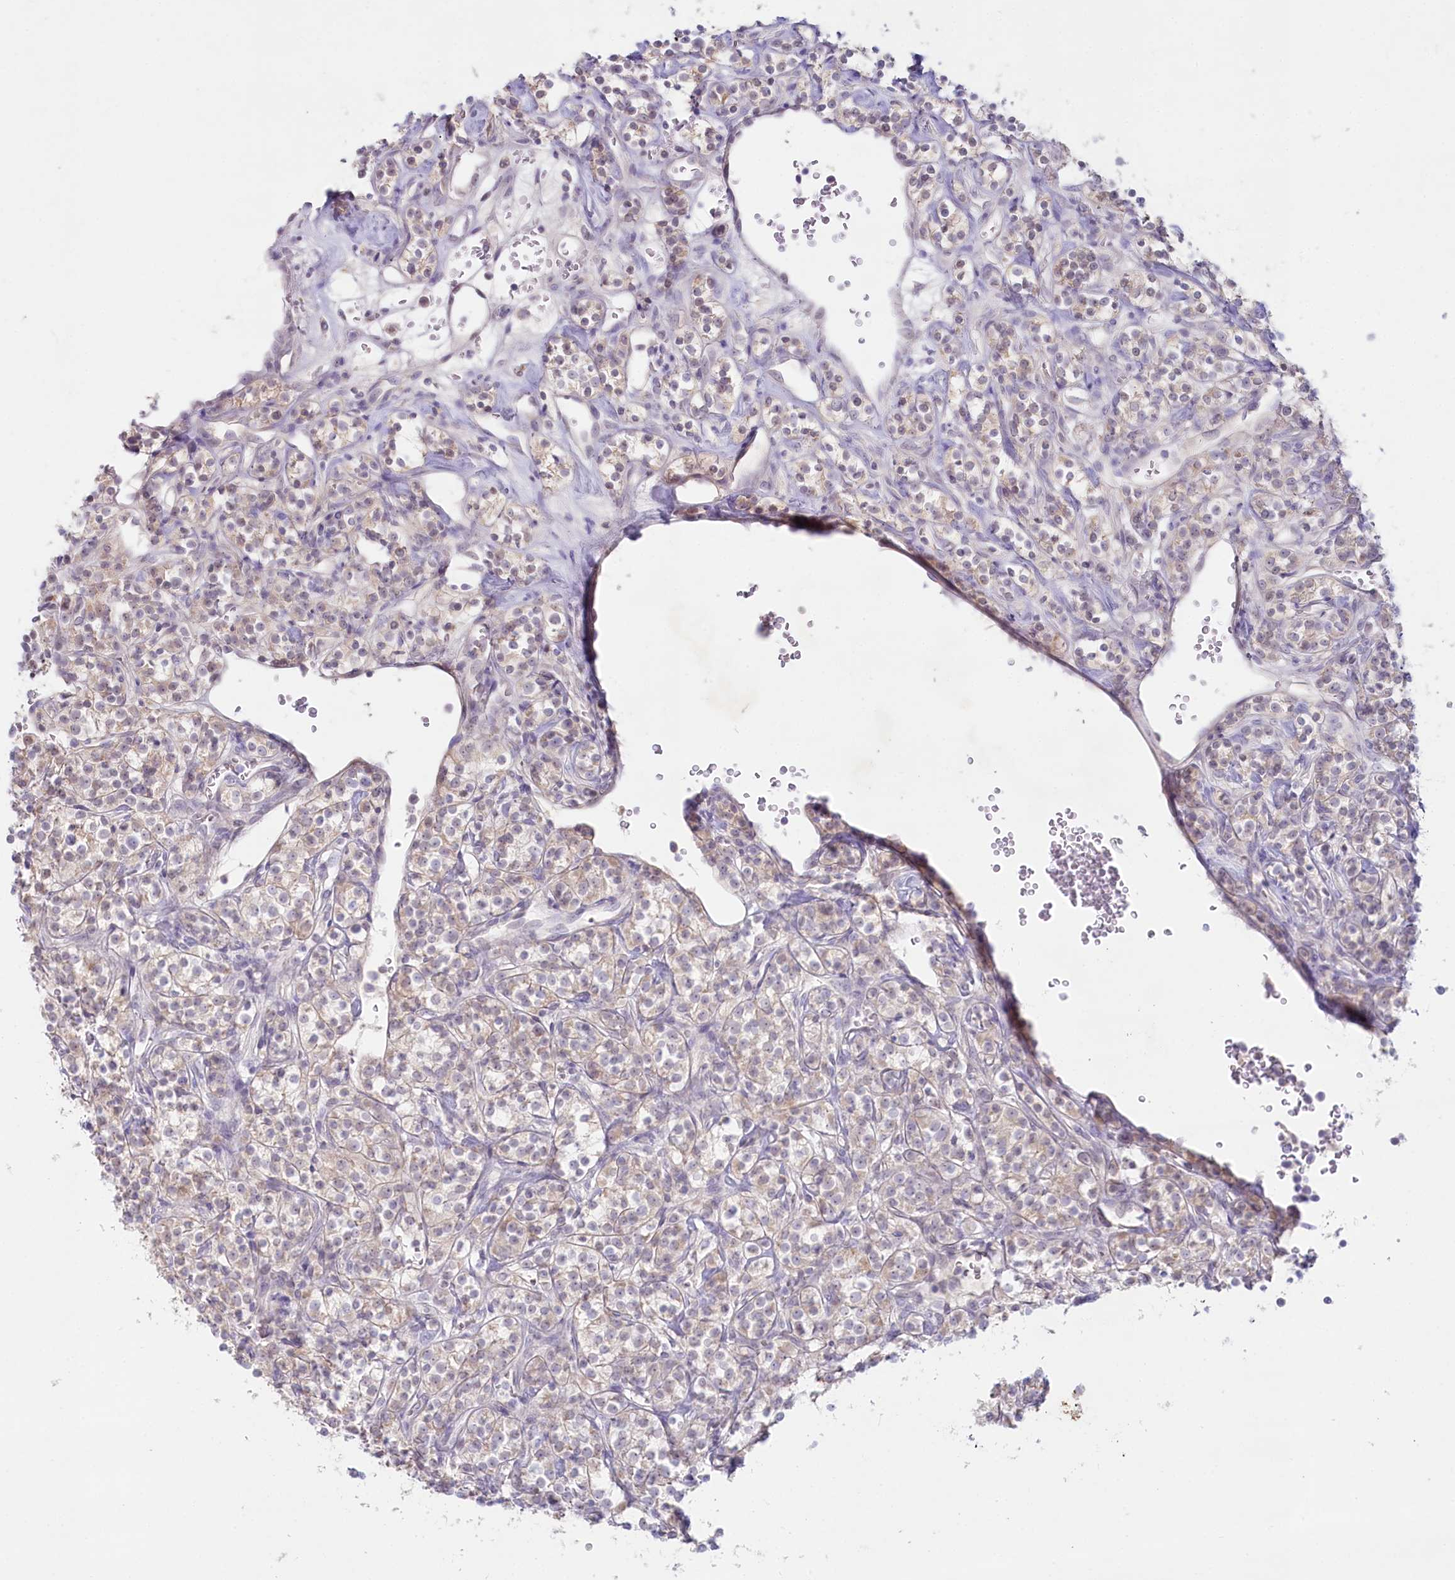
{"staining": {"intensity": "weak", "quantity": "25%-75%", "location": "cytoplasmic/membranous"}, "tissue": "renal cancer", "cell_type": "Tumor cells", "image_type": "cancer", "snomed": [{"axis": "morphology", "description": "Adenocarcinoma, NOS"}, {"axis": "topography", "description": "Kidney"}], "caption": "DAB immunohistochemical staining of human renal cancer (adenocarcinoma) exhibits weak cytoplasmic/membranous protein positivity in approximately 25%-75% of tumor cells.", "gene": "PSAPL1", "patient": {"sex": "male", "age": 77}}